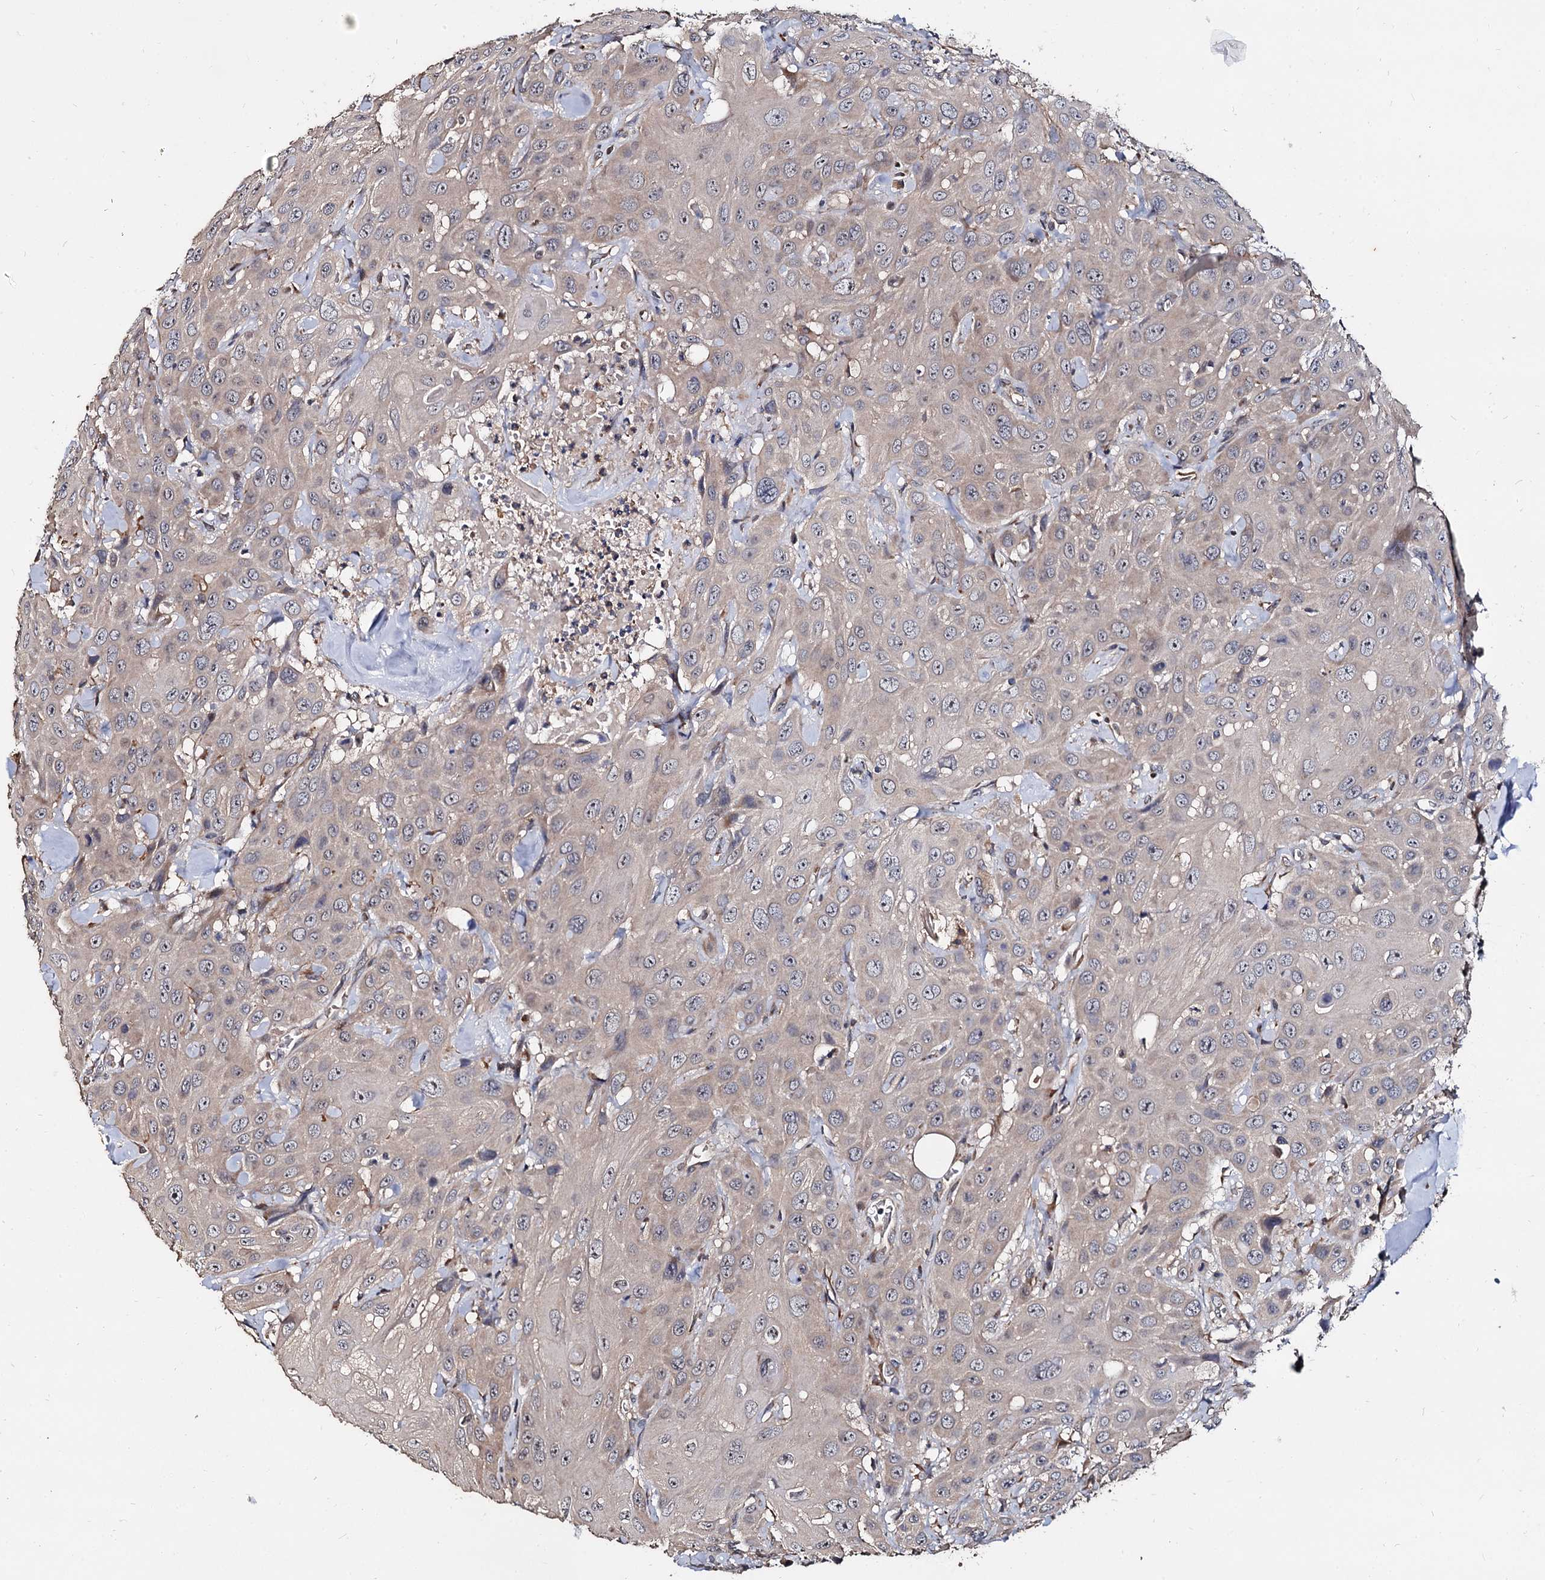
{"staining": {"intensity": "weak", "quantity": "25%-75%", "location": "cytoplasmic/membranous"}, "tissue": "head and neck cancer", "cell_type": "Tumor cells", "image_type": "cancer", "snomed": [{"axis": "morphology", "description": "Squamous cell carcinoma, NOS"}, {"axis": "topography", "description": "Head-Neck"}], "caption": "Protein expression analysis of human squamous cell carcinoma (head and neck) reveals weak cytoplasmic/membranous staining in about 25%-75% of tumor cells.", "gene": "WWC3", "patient": {"sex": "male", "age": 81}}